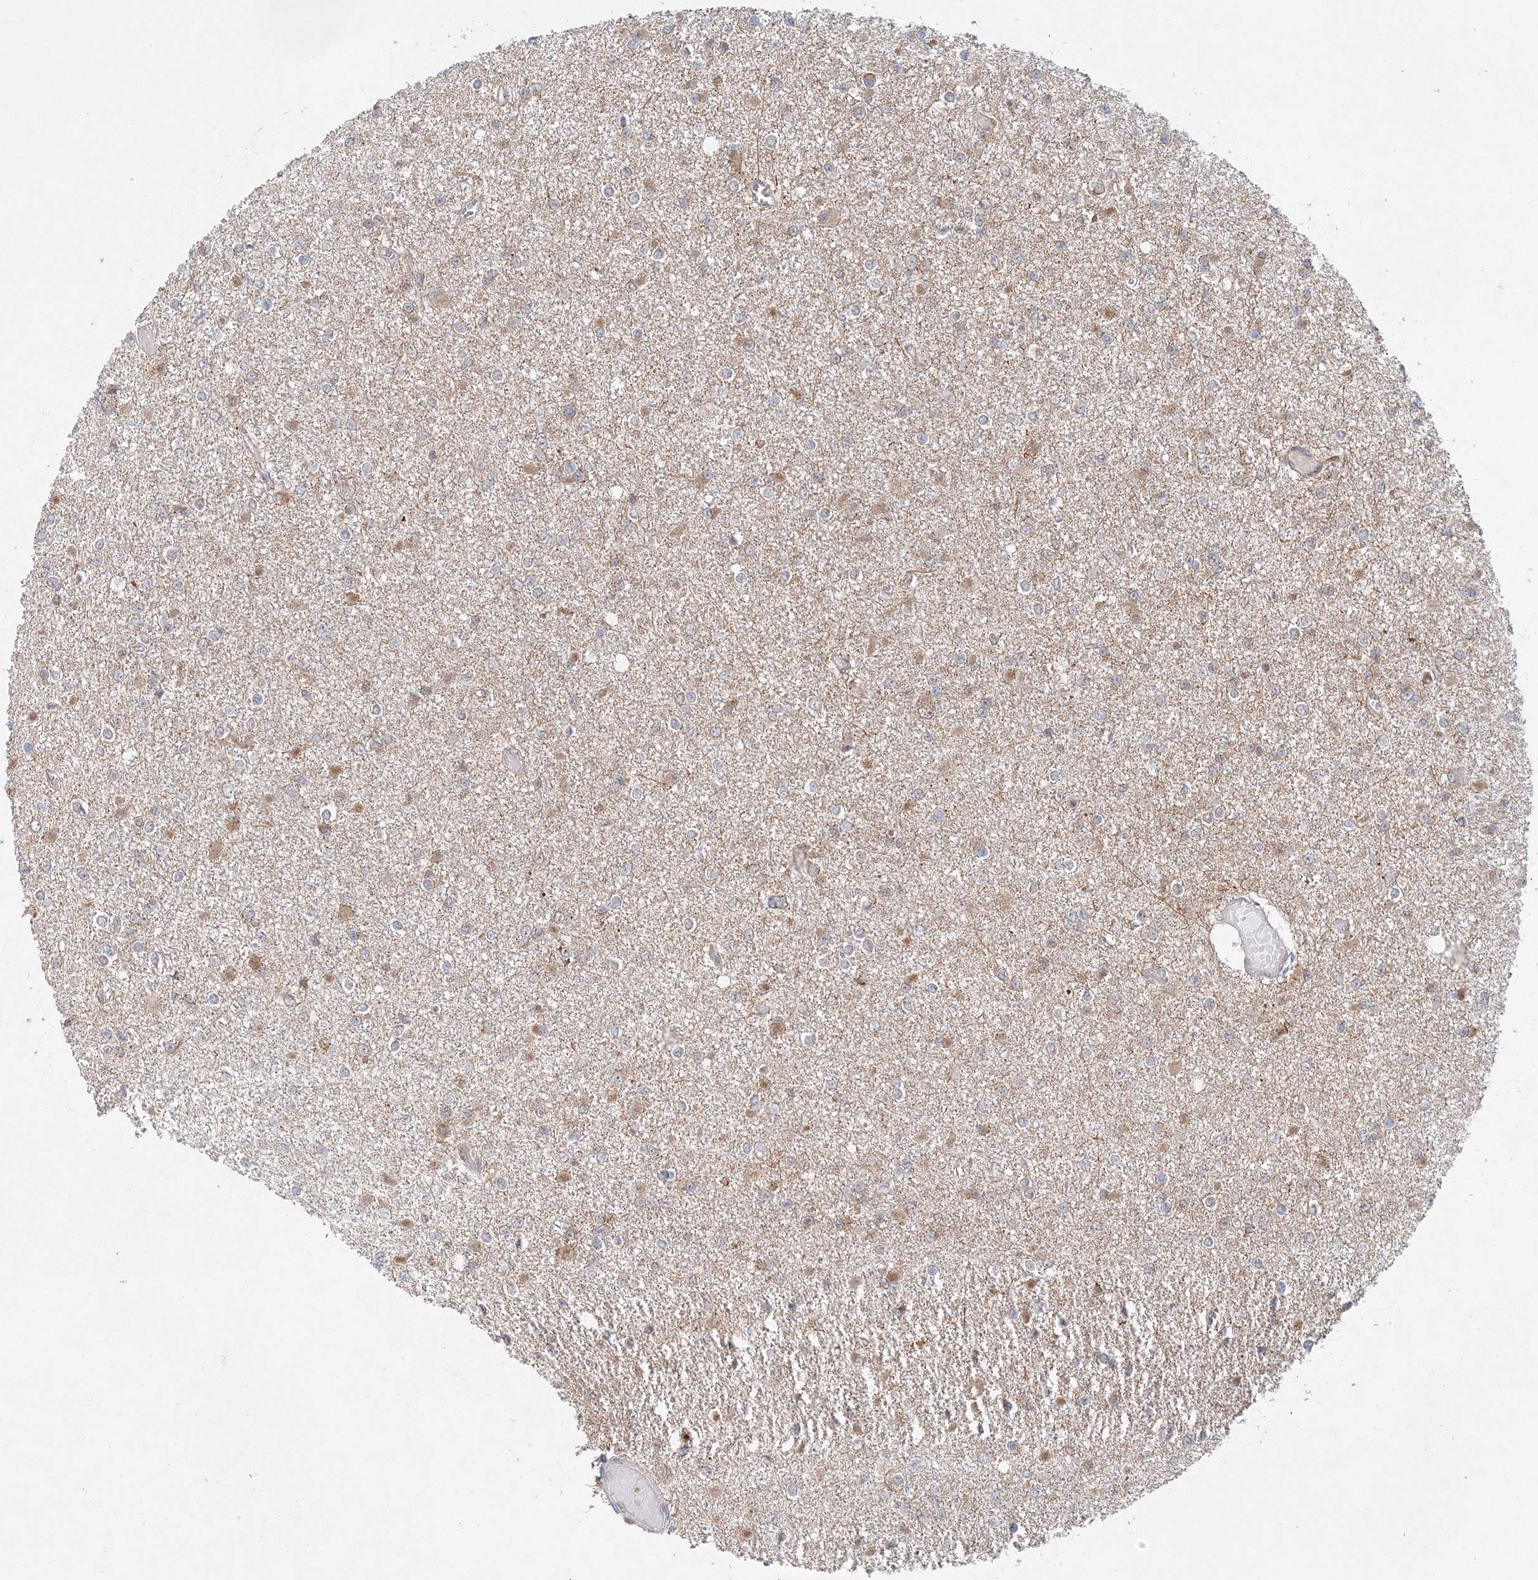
{"staining": {"intensity": "negative", "quantity": "none", "location": "none"}, "tissue": "glioma", "cell_type": "Tumor cells", "image_type": "cancer", "snomed": [{"axis": "morphology", "description": "Glioma, malignant, Low grade"}, {"axis": "topography", "description": "Brain"}], "caption": "Tumor cells show no significant staining in glioma.", "gene": "RAB11FIP2", "patient": {"sex": "female", "age": 22}}